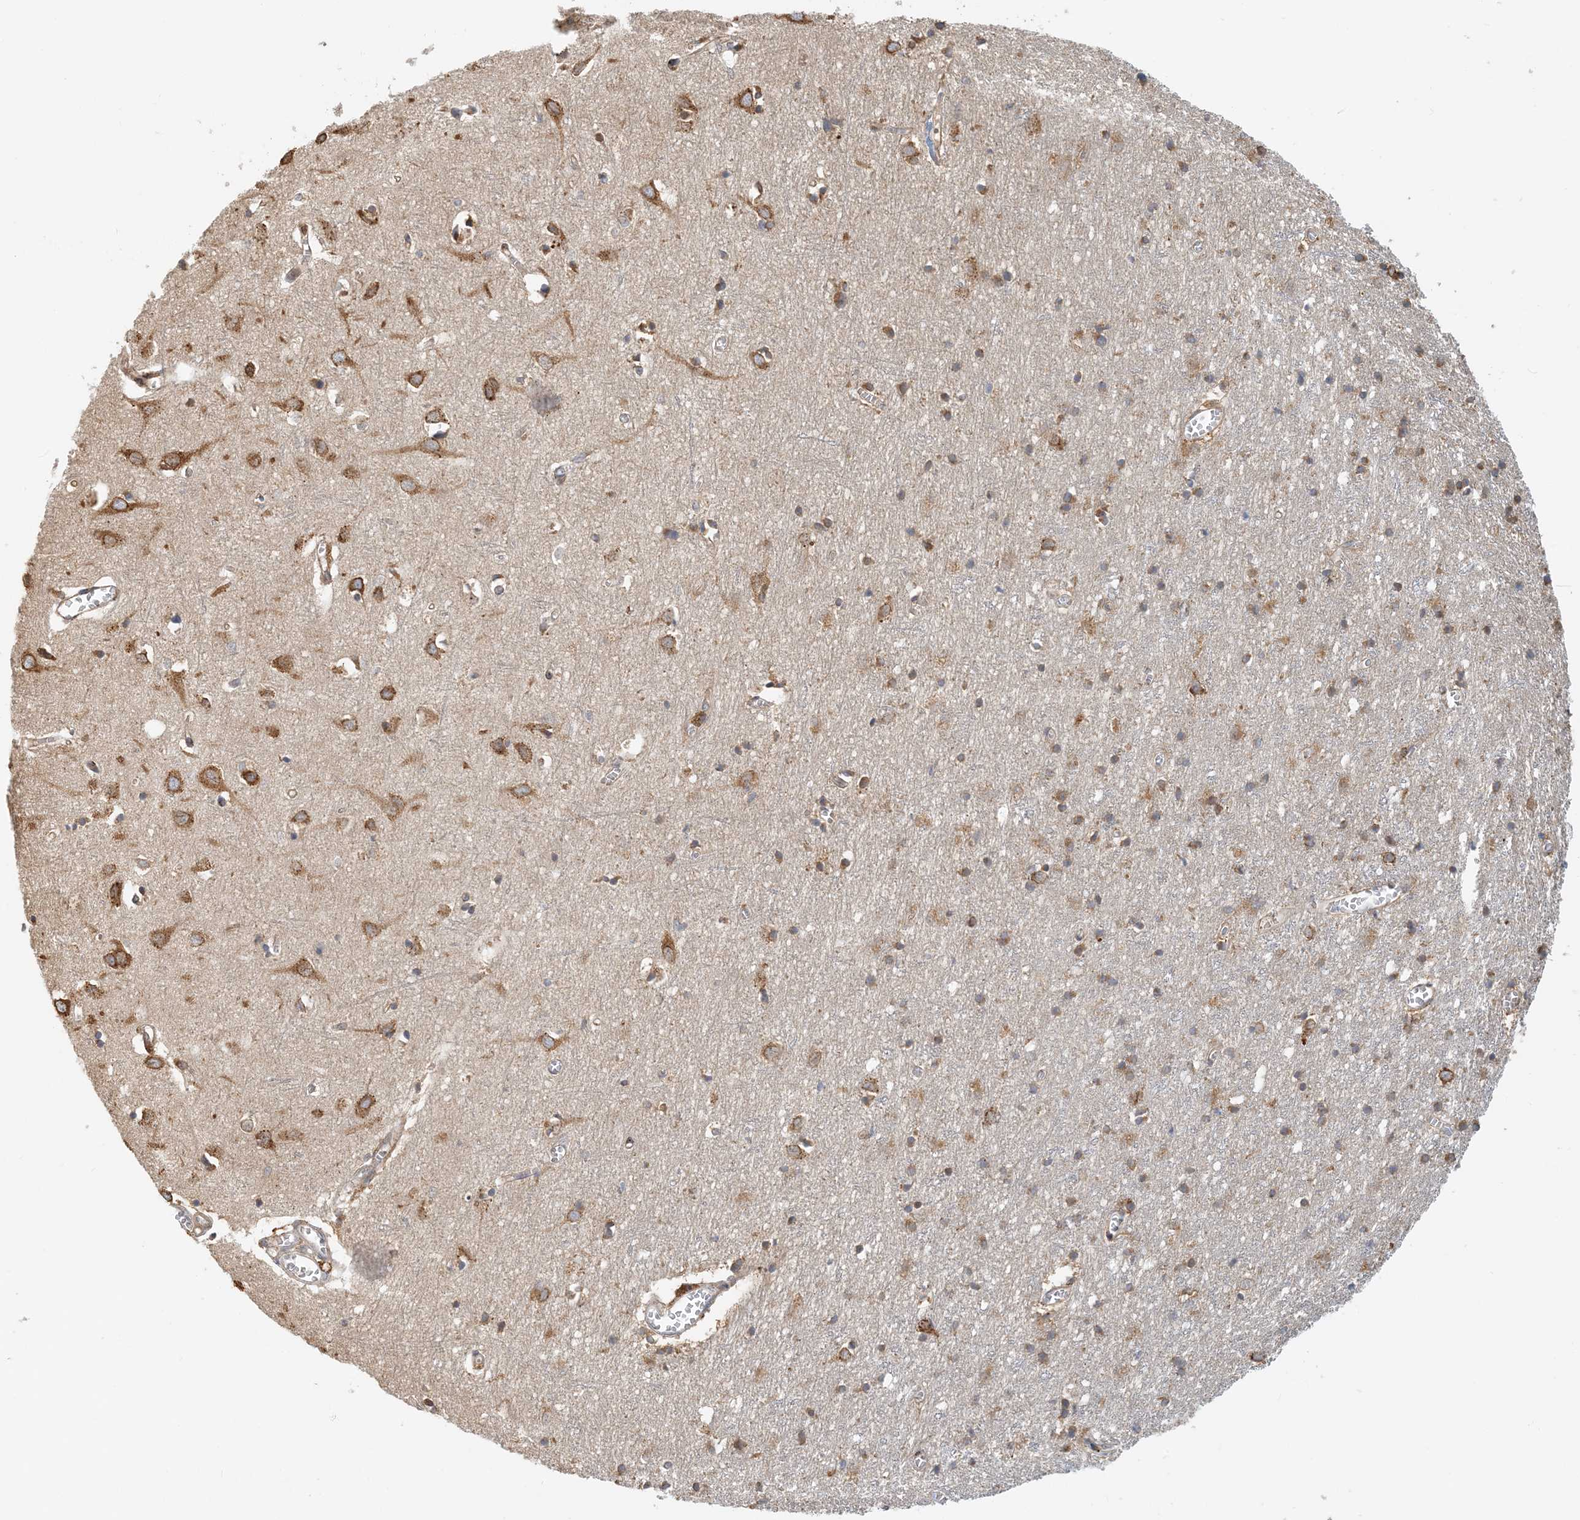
{"staining": {"intensity": "moderate", "quantity": ">75%", "location": "cytoplasmic/membranous"}, "tissue": "cerebral cortex", "cell_type": "Endothelial cells", "image_type": "normal", "snomed": [{"axis": "morphology", "description": "Normal tissue, NOS"}, {"axis": "topography", "description": "Cerebral cortex"}], "caption": "IHC (DAB) staining of normal cerebral cortex demonstrates moderate cytoplasmic/membranous protein positivity in approximately >75% of endothelial cells.", "gene": "HNMT", "patient": {"sex": "female", "age": 64}}